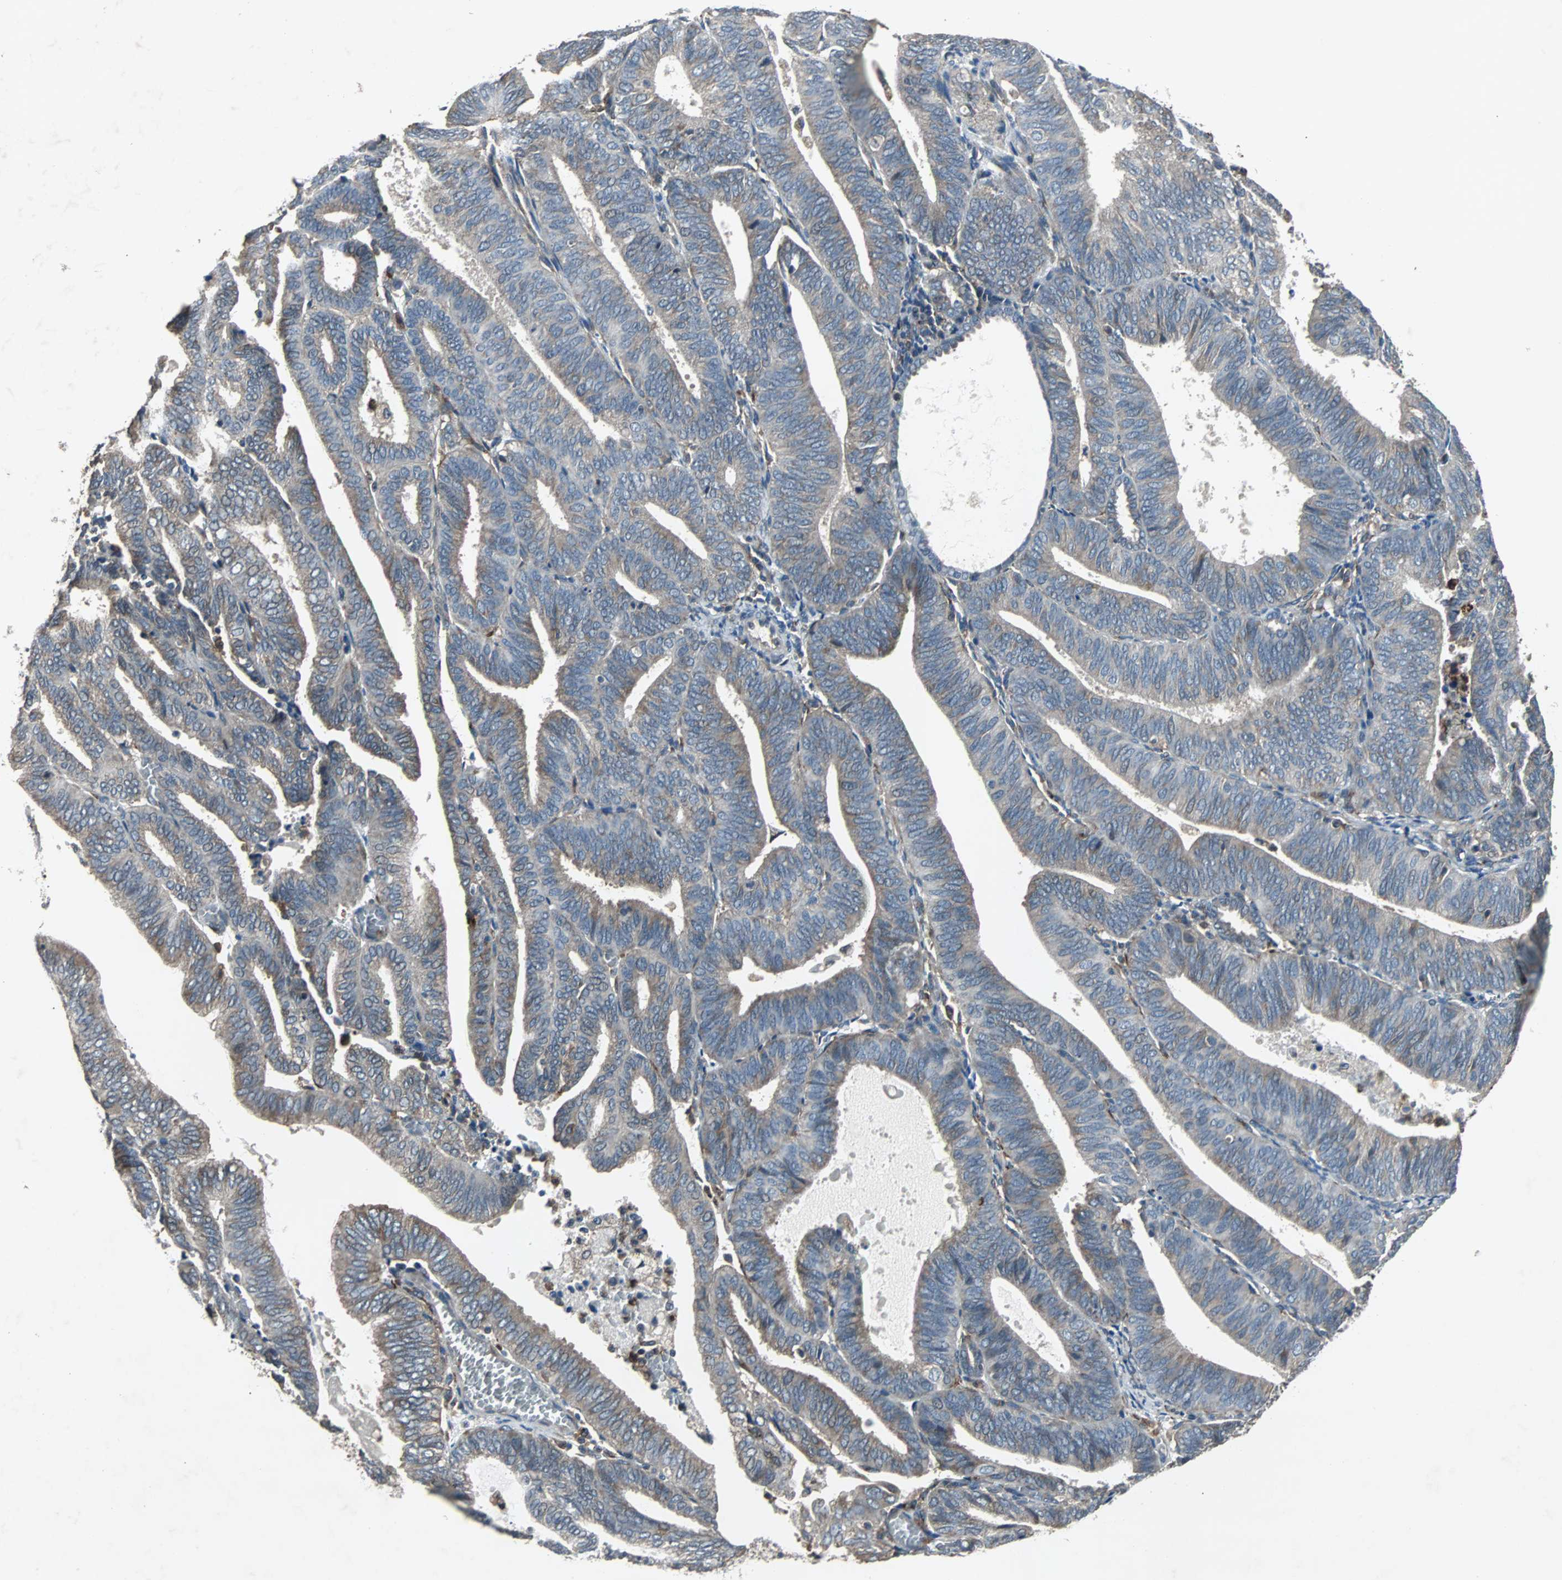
{"staining": {"intensity": "moderate", "quantity": "25%-75%", "location": "cytoplasmic/membranous"}, "tissue": "endometrial cancer", "cell_type": "Tumor cells", "image_type": "cancer", "snomed": [{"axis": "morphology", "description": "Adenocarcinoma, NOS"}, {"axis": "topography", "description": "Uterus"}], "caption": "Protein staining of endometrial cancer (adenocarcinoma) tissue reveals moderate cytoplasmic/membranous positivity in about 25%-75% of tumor cells.", "gene": "SOS1", "patient": {"sex": "female", "age": 60}}